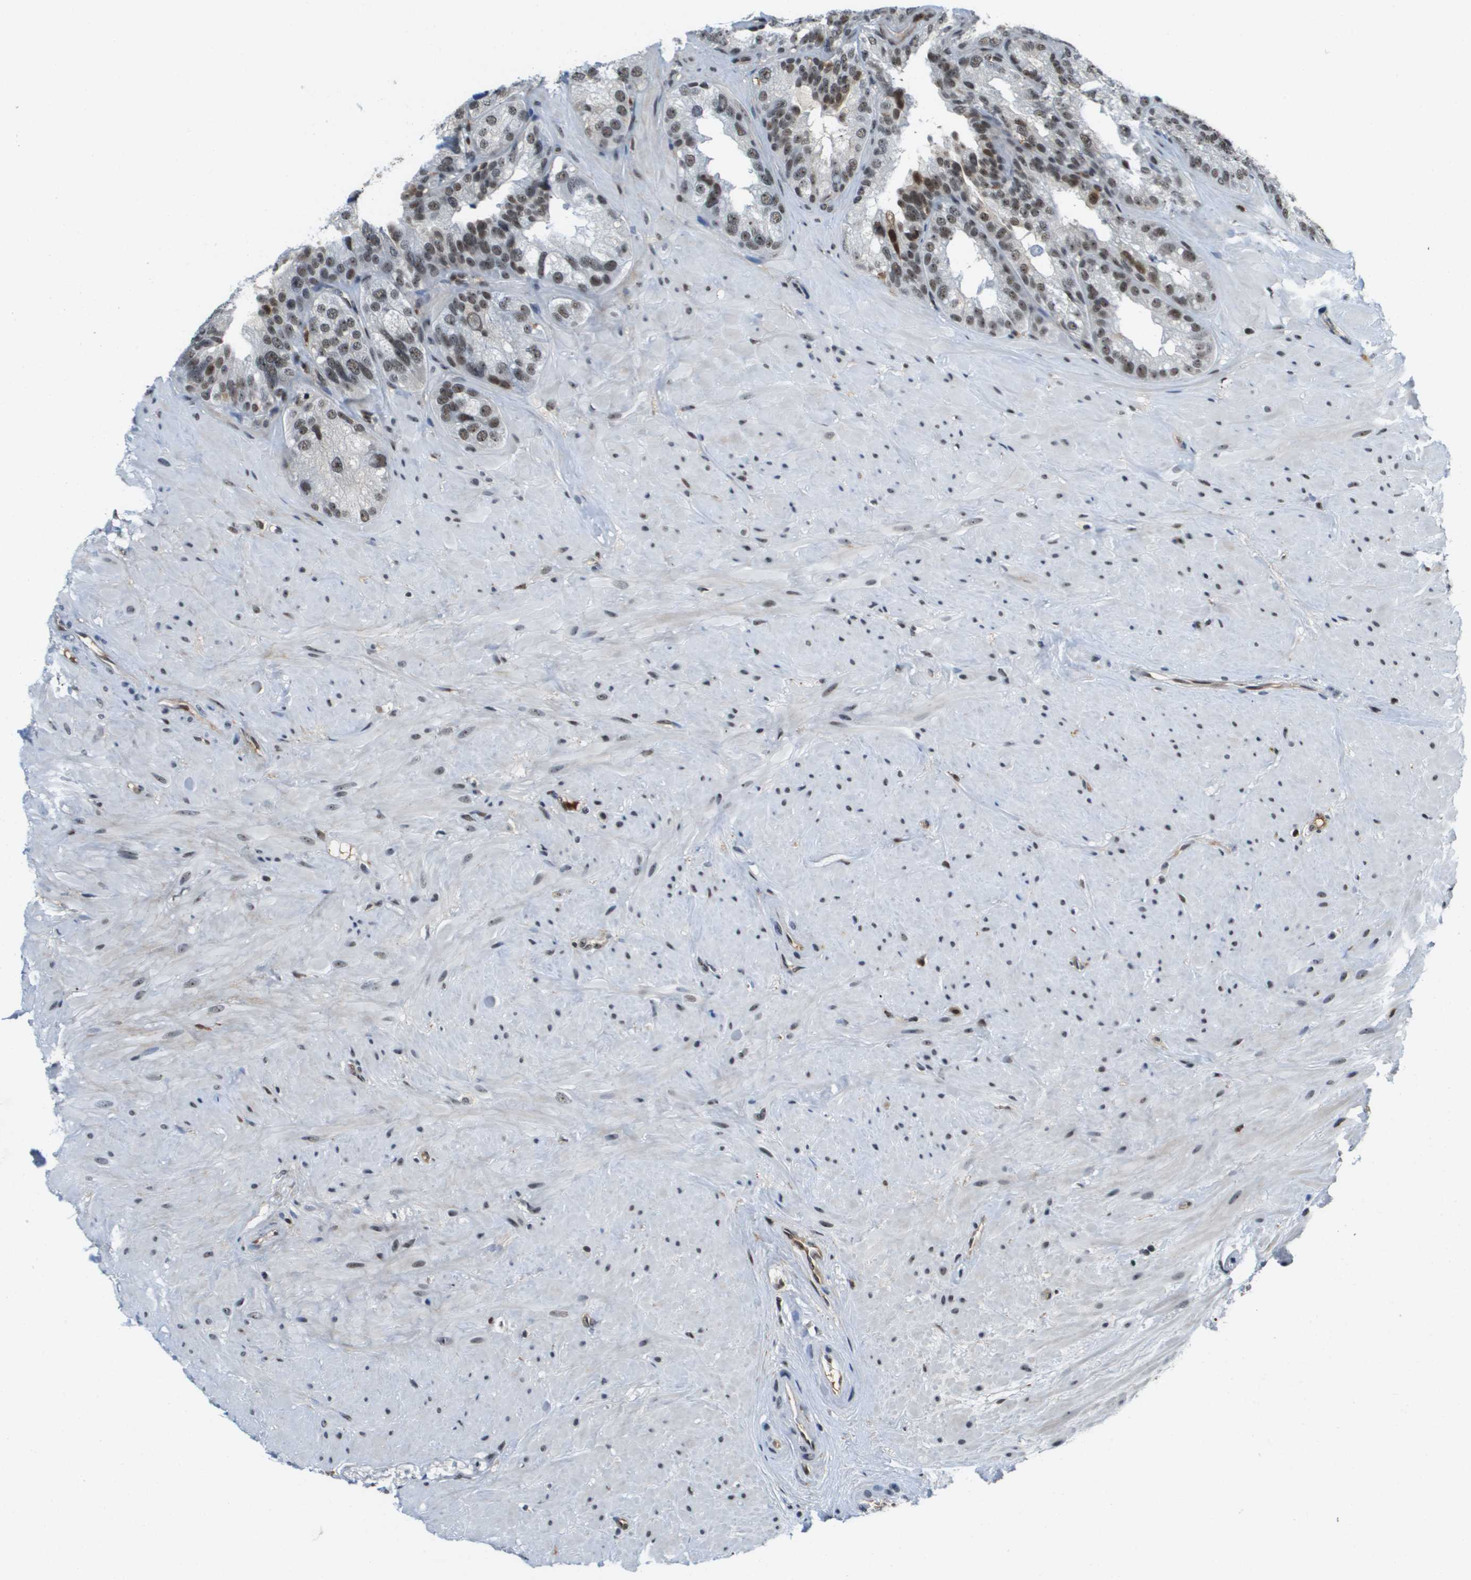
{"staining": {"intensity": "strong", "quantity": ">75%", "location": "nuclear"}, "tissue": "seminal vesicle", "cell_type": "Glandular cells", "image_type": "normal", "snomed": [{"axis": "morphology", "description": "Normal tissue, NOS"}, {"axis": "topography", "description": "Seminal veicle"}], "caption": "A photomicrograph of seminal vesicle stained for a protein reveals strong nuclear brown staining in glandular cells. The staining was performed using DAB (3,3'-diaminobenzidine), with brown indicating positive protein expression. Nuclei are stained blue with hematoxylin.", "gene": "EP400", "patient": {"sex": "male", "age": 68}}